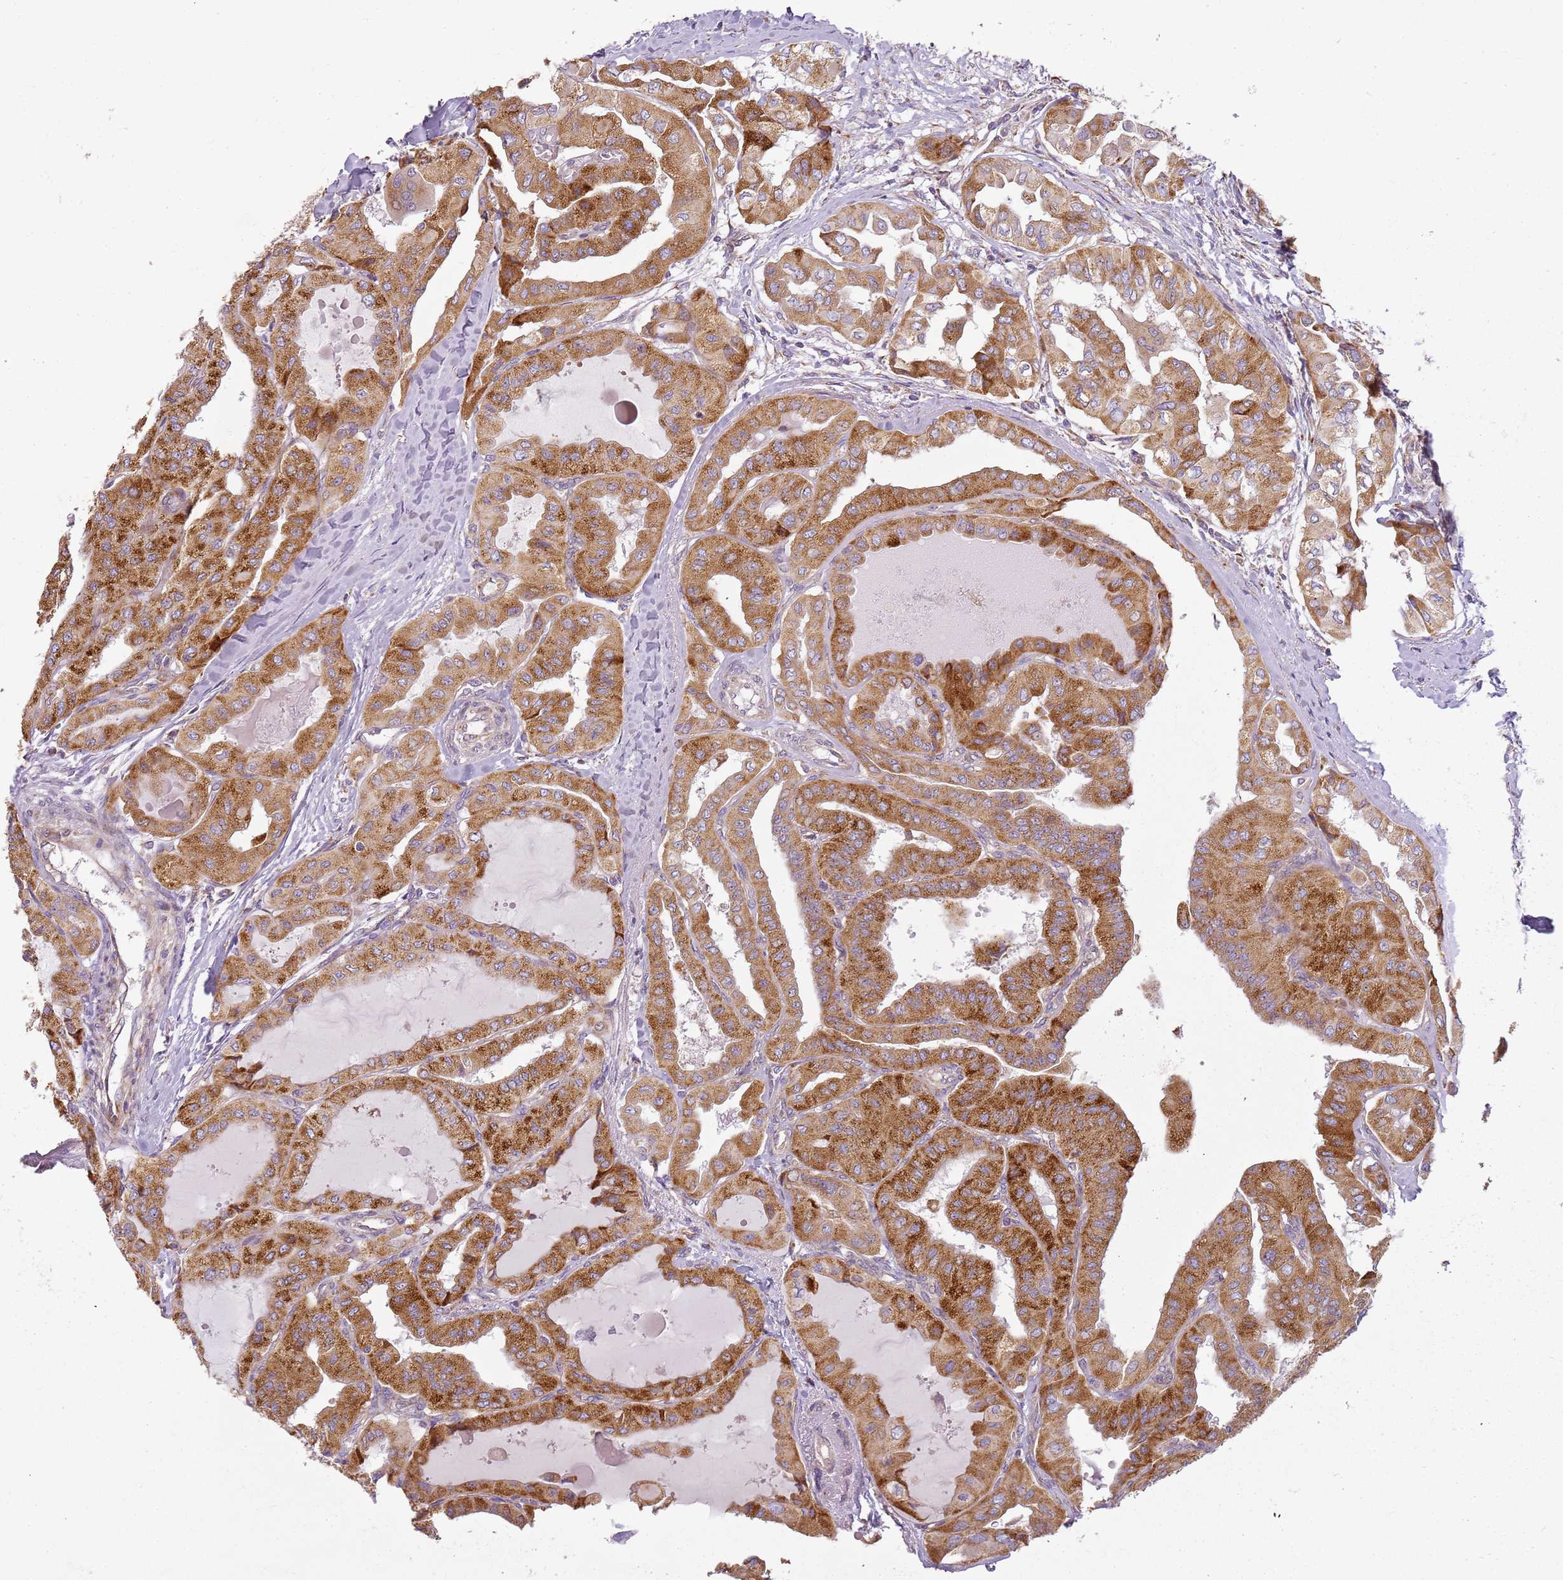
{"staining": {"intensity": "strong", "quantity": ">75%", "location": "cytoplasmic/membranous"}, "tissue": "thyroid cancer", "cell_type": "Tumor cells", "image_type": "cancer", "snomed": [{"axis": "morphology", "description": "Papillary adenocarcinoma, NOS"}, {"axis": "topography", "description": "Thyroid gland"}], "caption": "High-power microscopy captured an IHC image of thyroid cancer, revealing strong cytoplasmic/membranous positivity in about >75% of tumor cells. (Stains: DAB in brown, nuclei in blue, Microscopy: brightfield microscopy at high magnification).", "gene": "TMEM200C", "patient": {"sex": "female", "age": 59}}